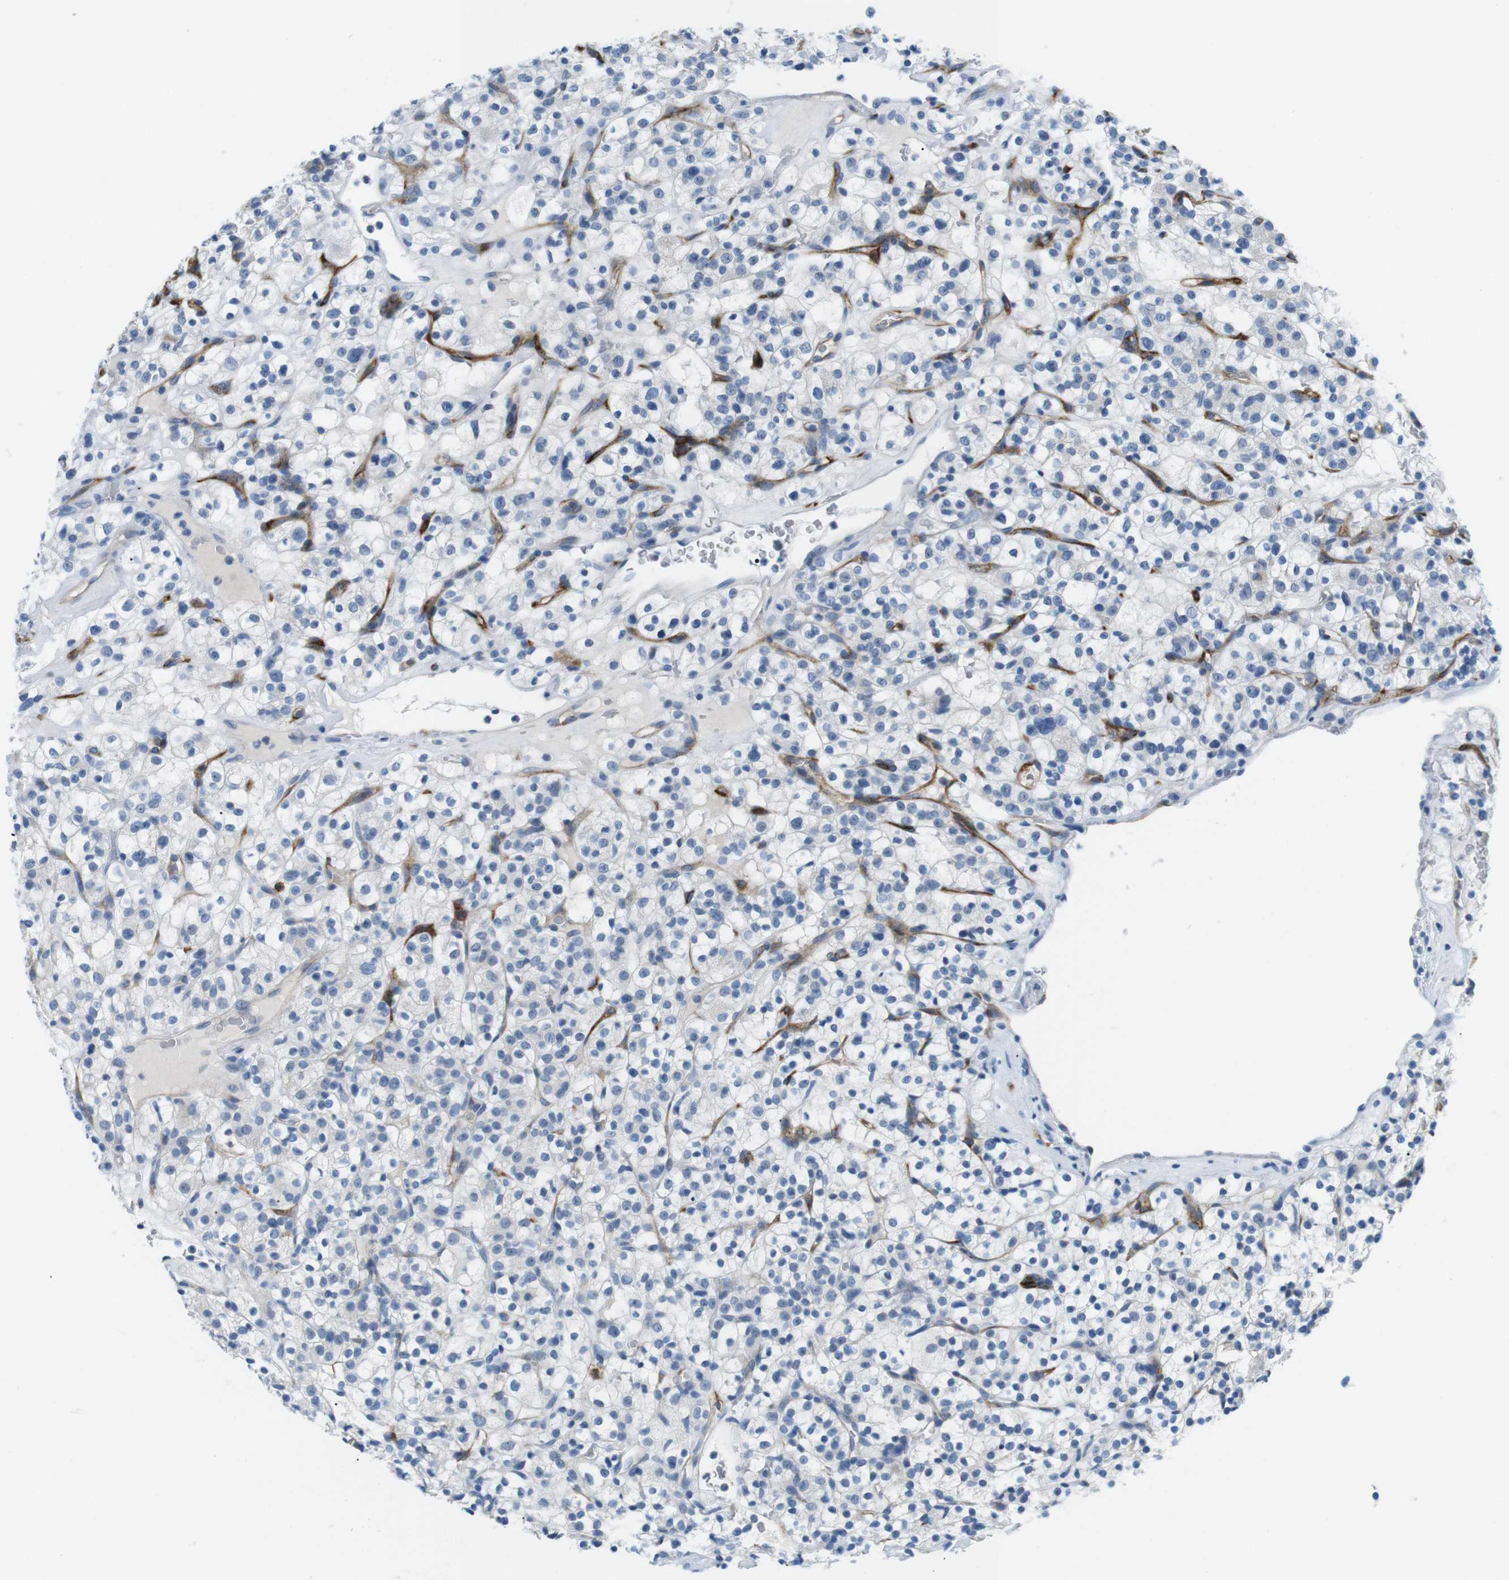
{"staining": {"intensity": "negative", "quantity": "none", "location": "none"}, "tissue": "renal cancer", "cell_type": "Tumor cells", "image_type": "cancer", "snomed": [{"axis": "morphology", "description": "Normal tissue, NOS"}, {"axis": "morphology", "description": "Adenocarcinoma, NOS"}, {"axis": "topography", "description": "Kidney"}], "caption": "IHC of human adenocarcinoma (renal) reveals no staining in tumor cells.", "gene": "TNFRSF4", "patient": {"sex": "female", "age": 72}}